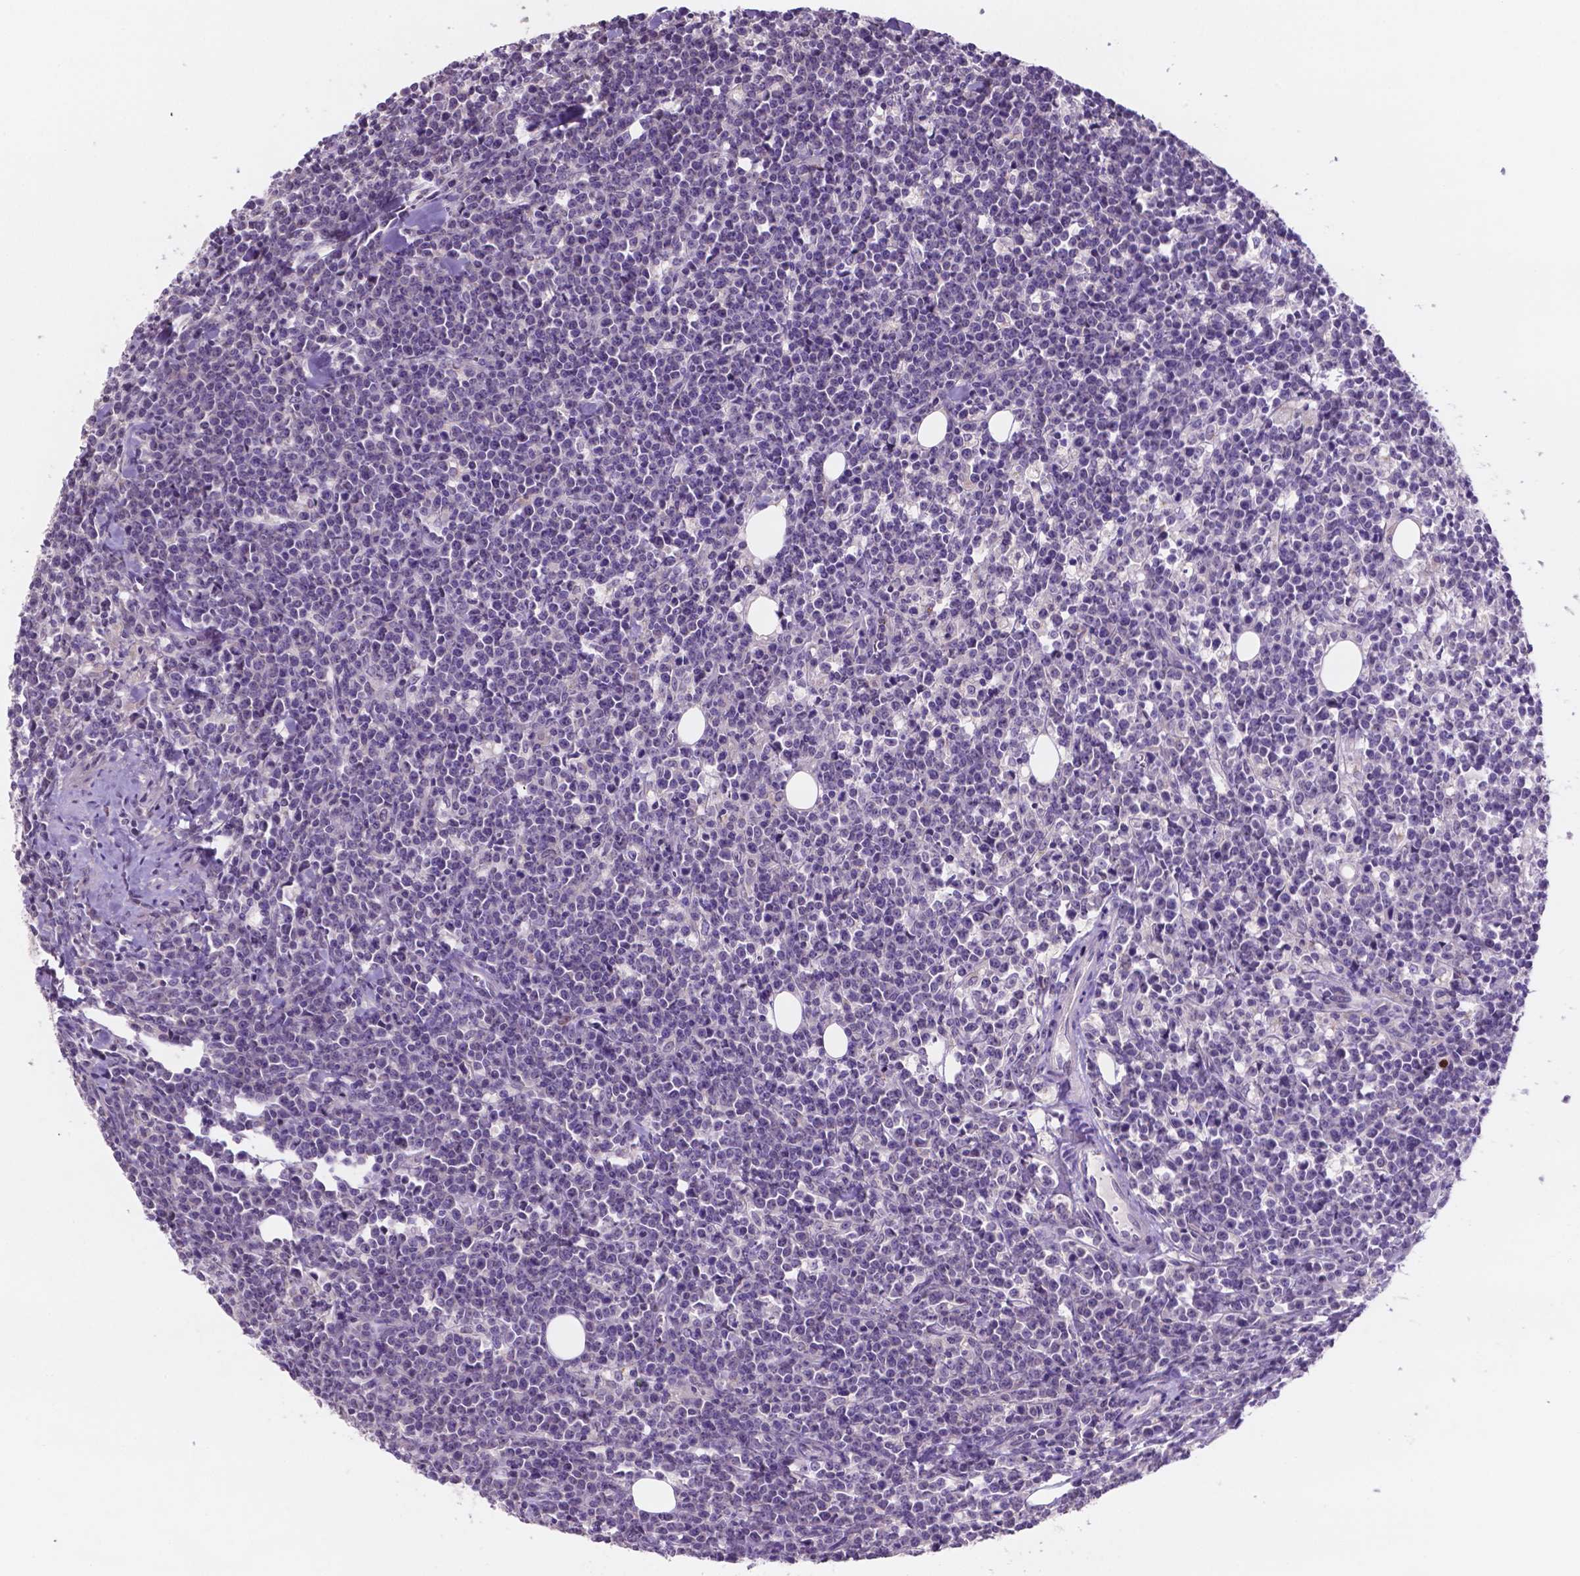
{"staining": {"intensity": "negative", "quantity": "none", "location": "none"}, "tissue": "lymphoma", "cell_type": "Tumor cells", "image_type": "cancer", "snomed": [{"axis": "morphology", "description": "Malignant lymphoma, non-Hodgkin's type, High grade"}, {"axis": "topography", "description": "Small intestine"}], "caption": "DAB (3,3'-diaminobenzidine) immunohistochemical staining of lymphoma exhibits no significant positivity in tumor cells. (Immunohistochemistry (ihc), brightfield microscopy, high magnification).", "gene": "MKRN2OS", "patient": {"sex": "female", "age": 56}}